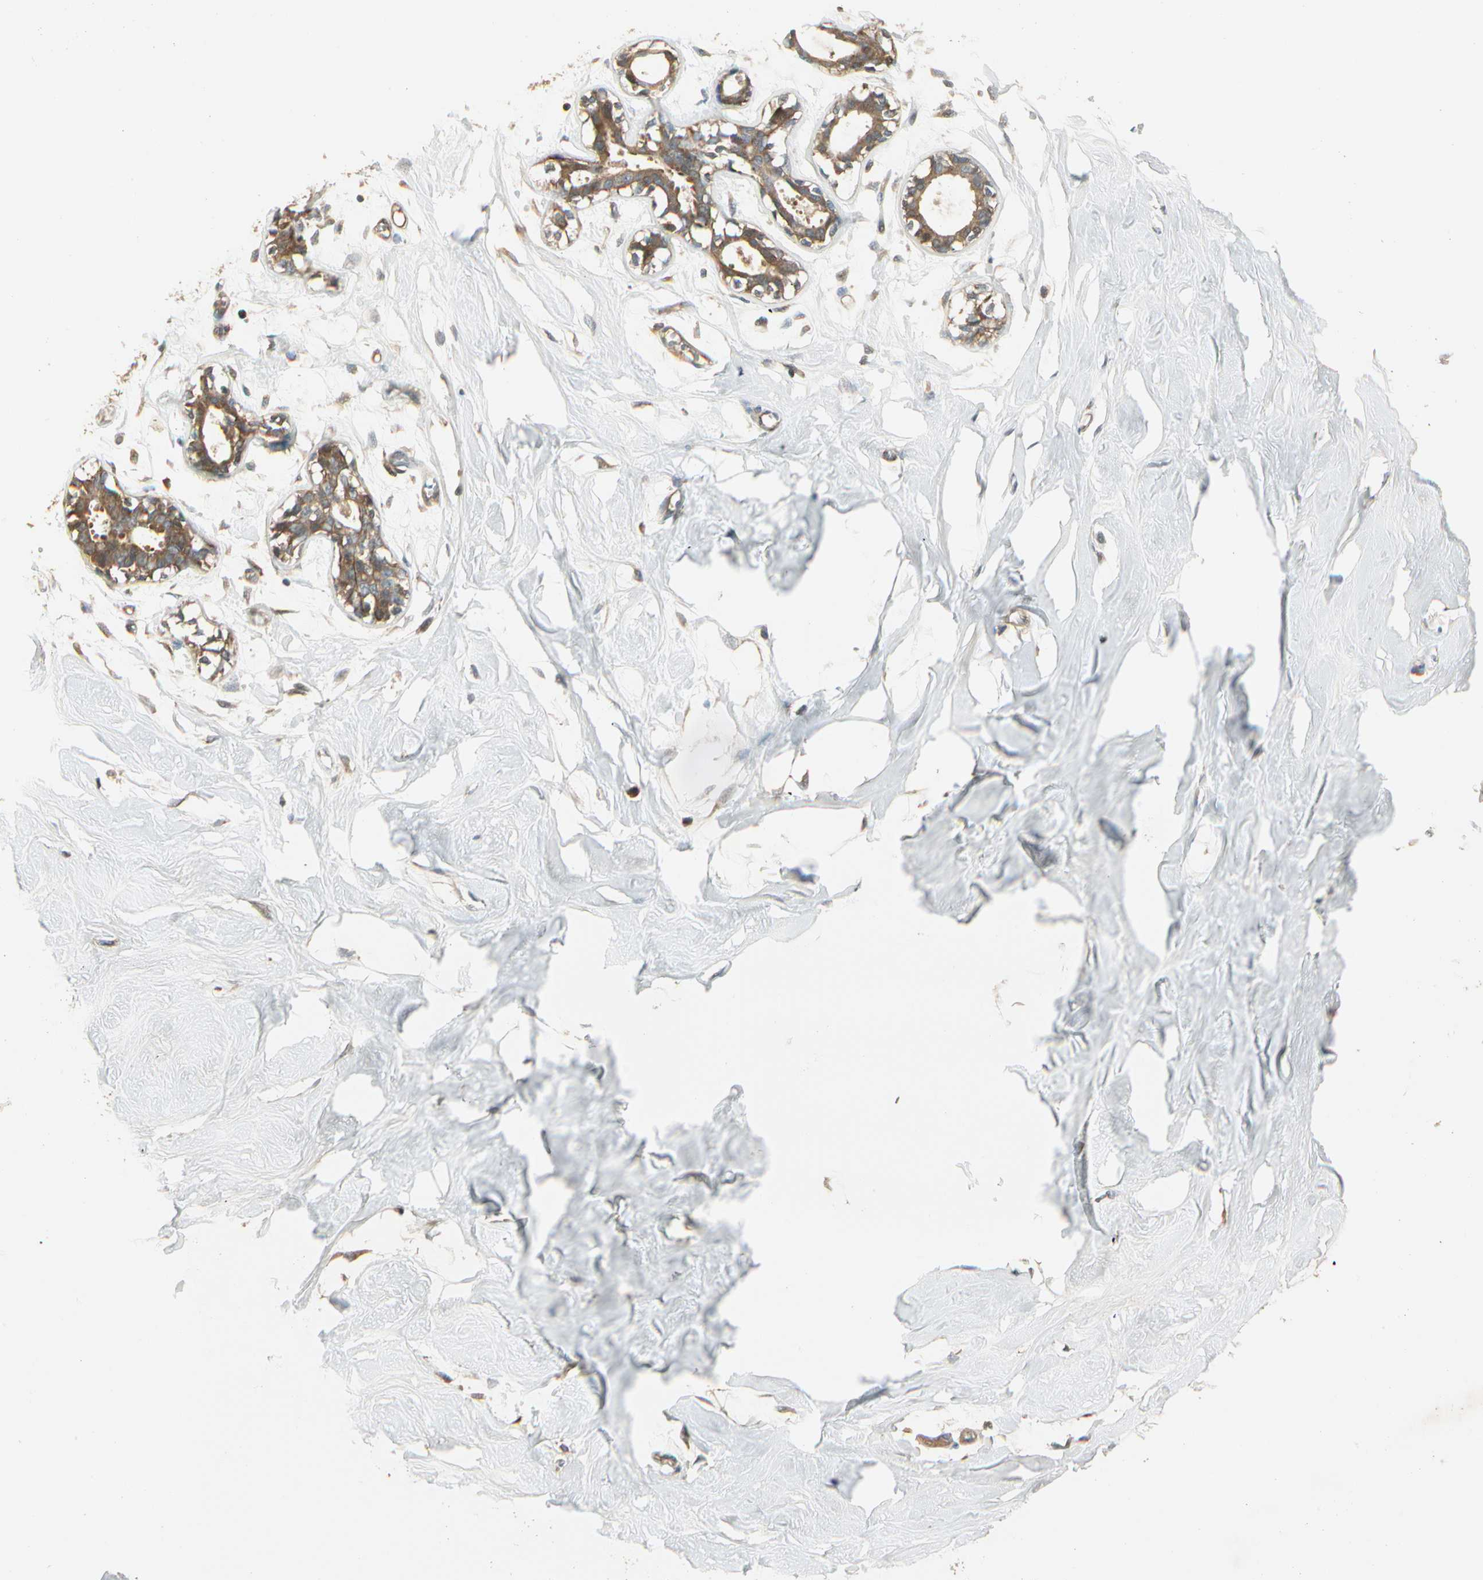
{"staining": {"intensity": "moderate", "quantity": "<25%", "location": "cytoplasmic/membranous"}, "tissue": "breast", "cell_type": "Adipocytes", "image_type": "normal", "snomed": [{"axis": "morphology", "description": "Normal tissue, NOS"}, {"axis": "topography", "description": "Breast"}, {"axis": "topography", "description": "Soft tissue"}], "caption": "Protein expression by IHC exhibits moderate cytoplasmic/membranous expression in approximately <25% of adipocytes in unremarkable breast.", "gene": "ACVR1", "patient": {"sex": "female", "age": 25}}